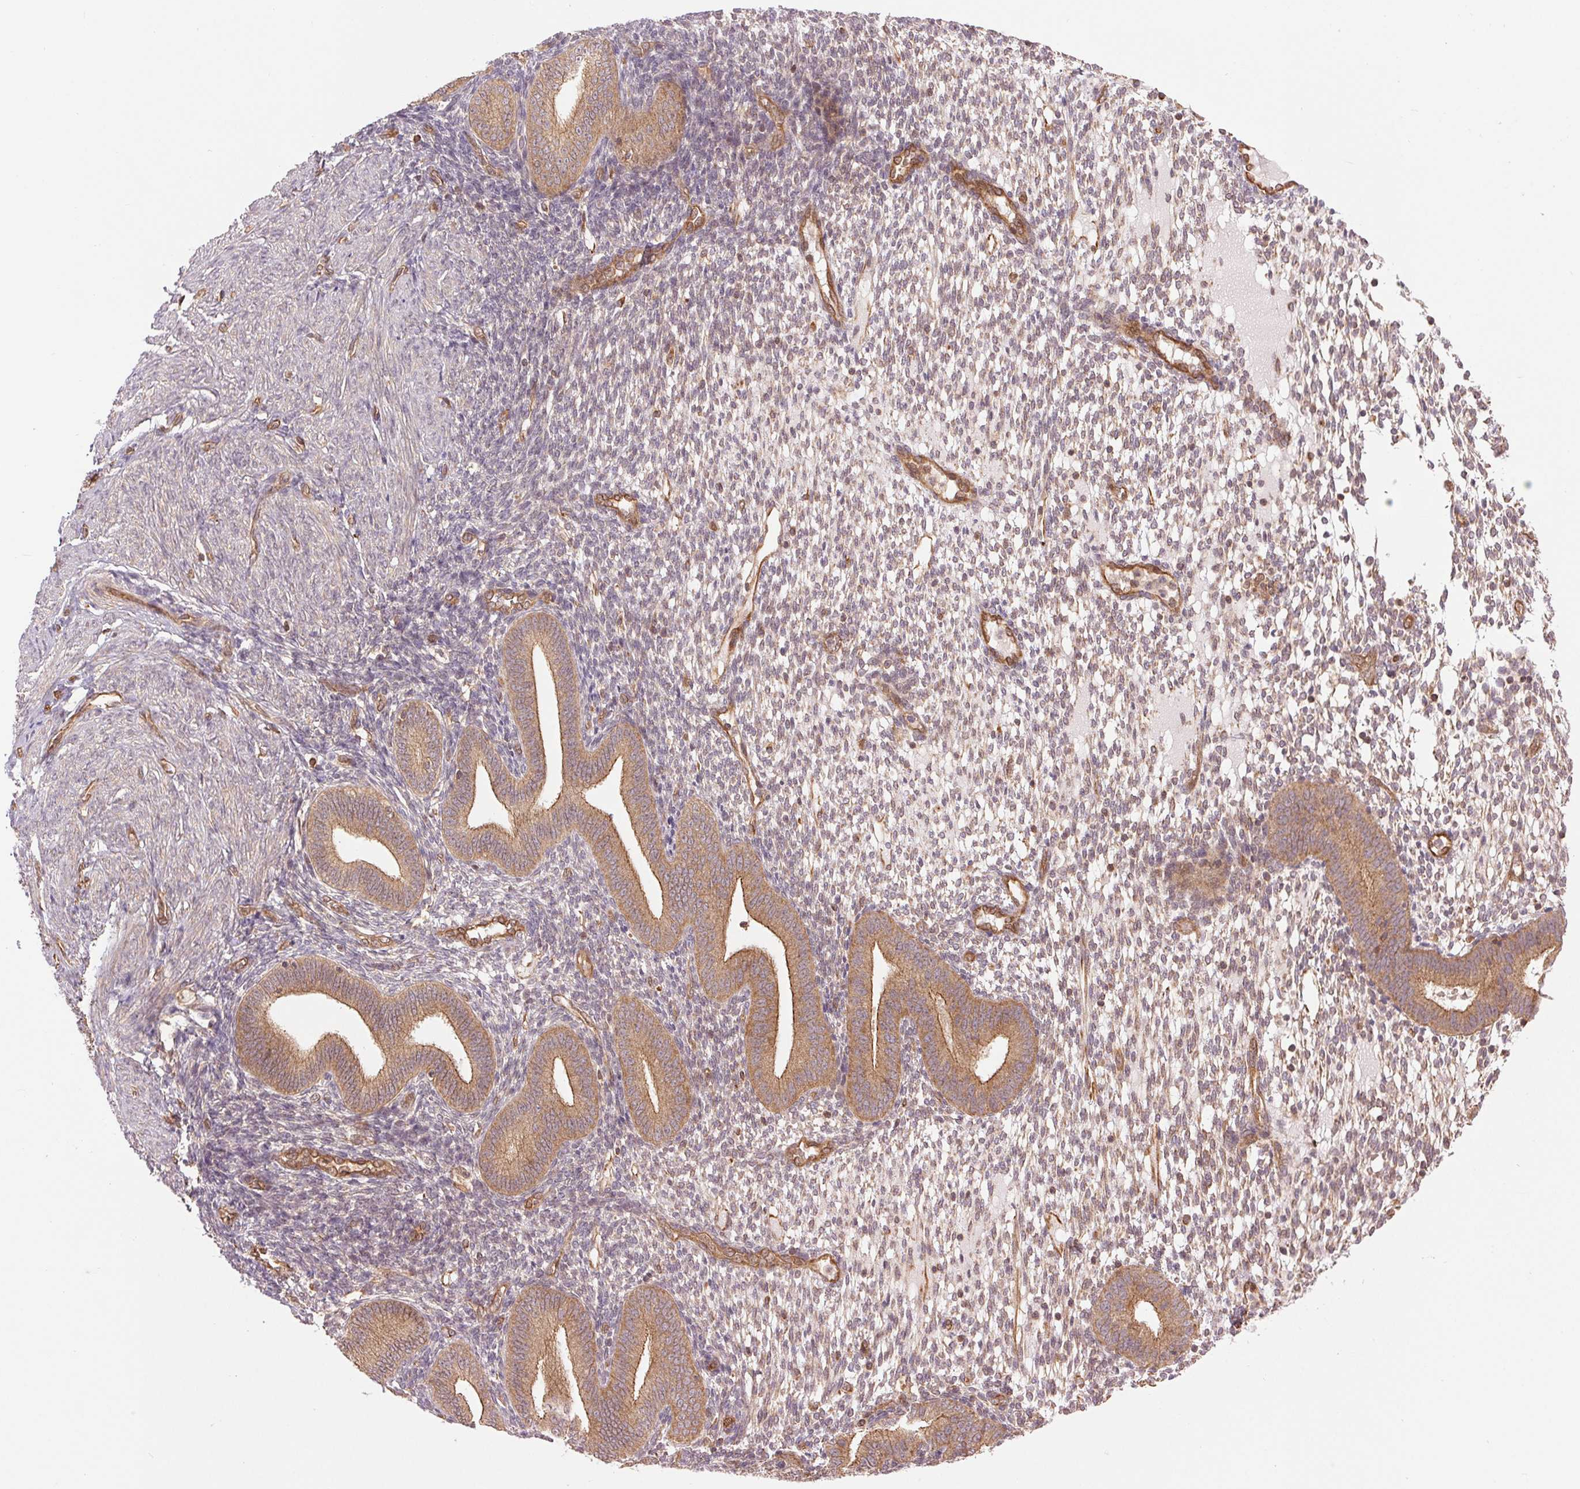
{"staining": {"intensity": "weak", "quantity": "<25%", "location": "cytoplasmic/membranous"}, "tissue": "endometrium", "cell_type": "Cells in endometrial stroma", "image_type": "normal", "snomed": [{"axis": "morphology", "description": "Normal tissue, NOS"}, {"axis": "topography", "description": "Endometrium"}], "caption": "DAB (3,3'-diaminobenzidine) immunohistochemical staining of unremarkable endometrium shows no significant positivity in cells in endometrial stroma.", "gene": "STARD7", "patient": {"sex": "female", "age": 40}}